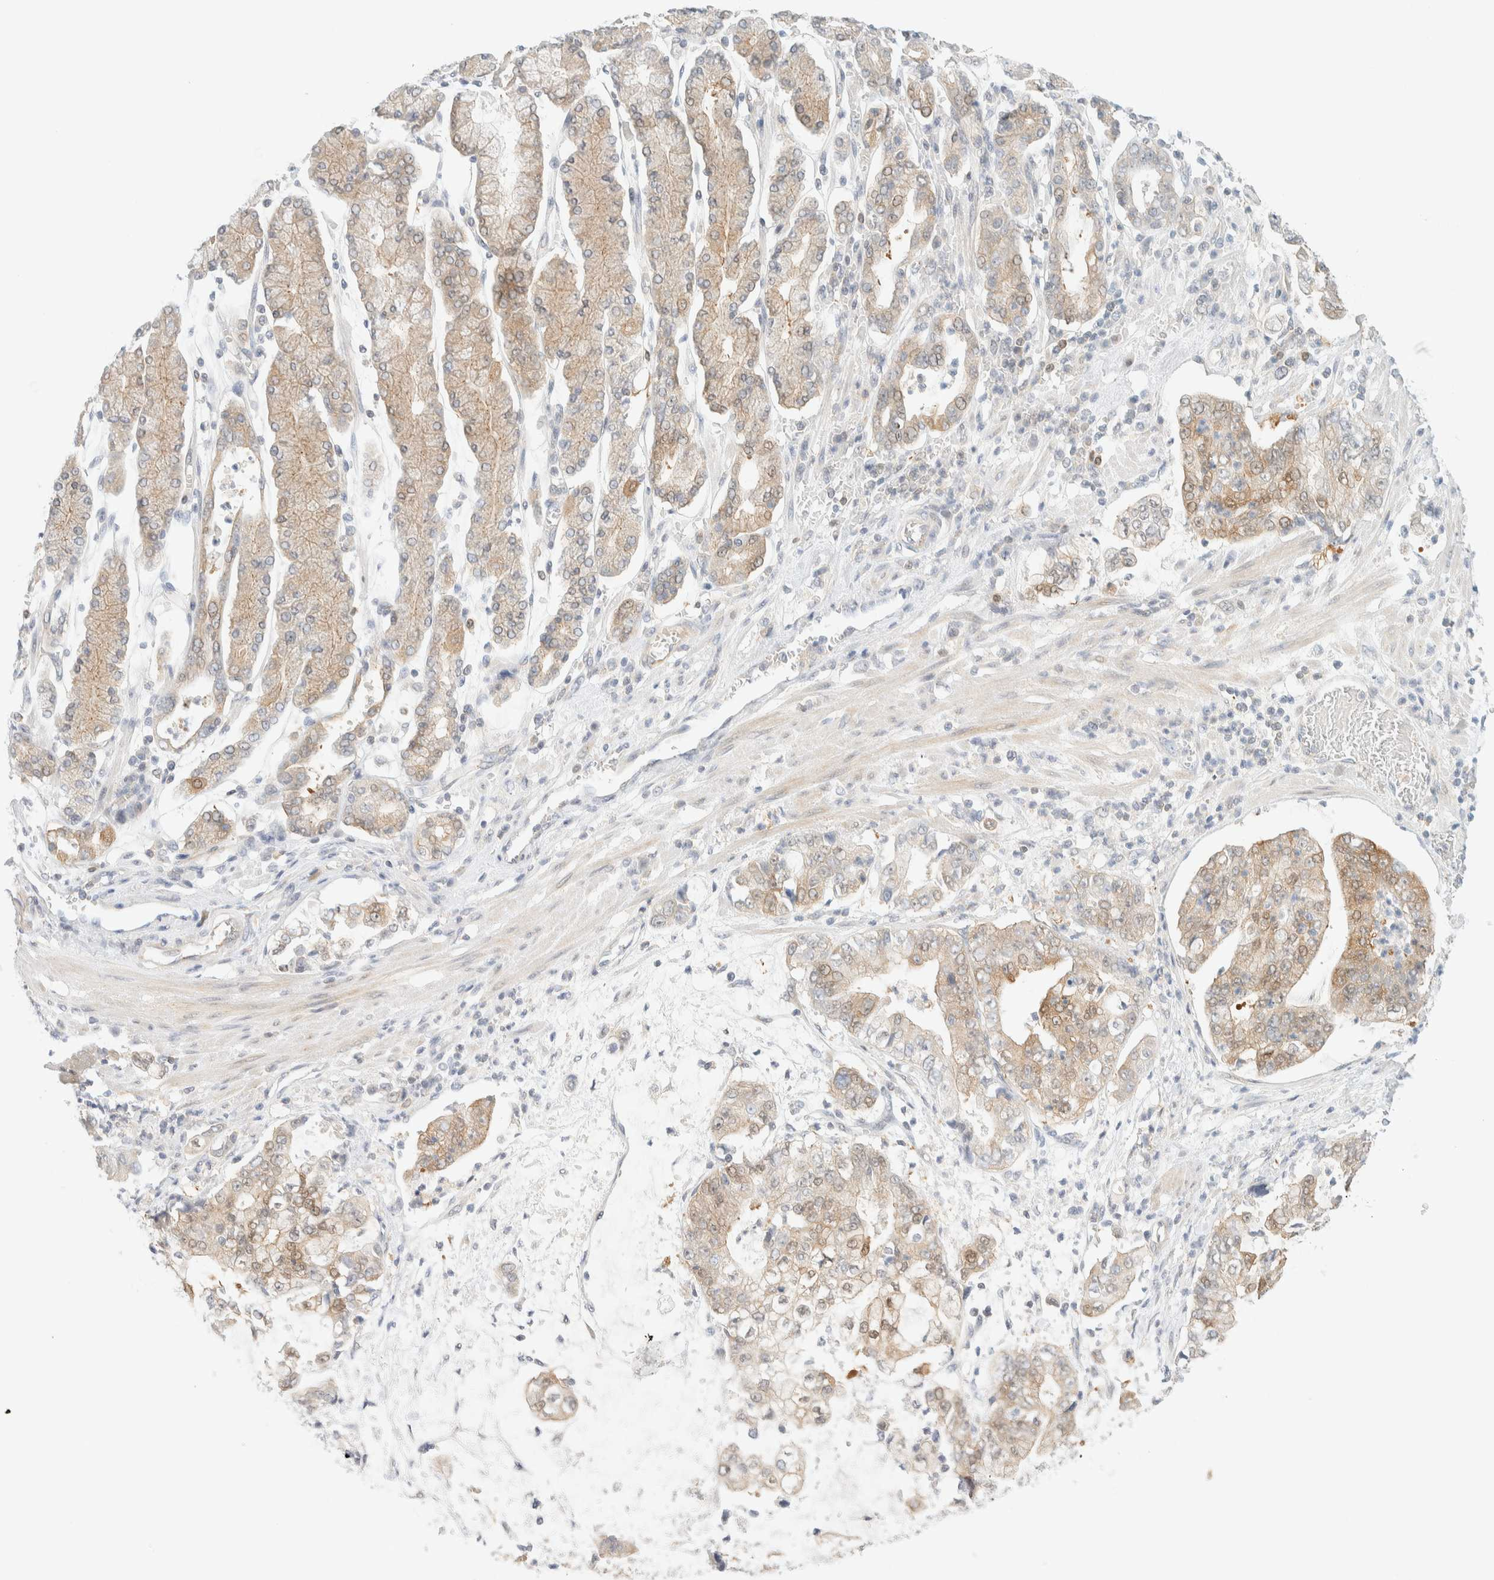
{"staining": {"intensity": "weak", "quantity": "25%-75%", "location": "cytoplasmic/membranous"}, "tissue": "stomach cancer", "cell_type": "Tumor cells", "image_type": "cancer", "snomed": [{"axis": "morphology", "description": "Adenocarcinoma, NOS"}, {"axis": "topography", "description": "Stomach"}], "caption": "Protein analysis of adenocarcinoma (stomach) tissue exhibits weak cytoplasmic/membranous staining in about 25%-75% of tumor cells. (DAB (3,3'-diaminobenzidine) IHC, brown staining for protein, blue staining for nuclei).", "gene": "PCYT2", "patient": {"sex": "male", "age": 76}}